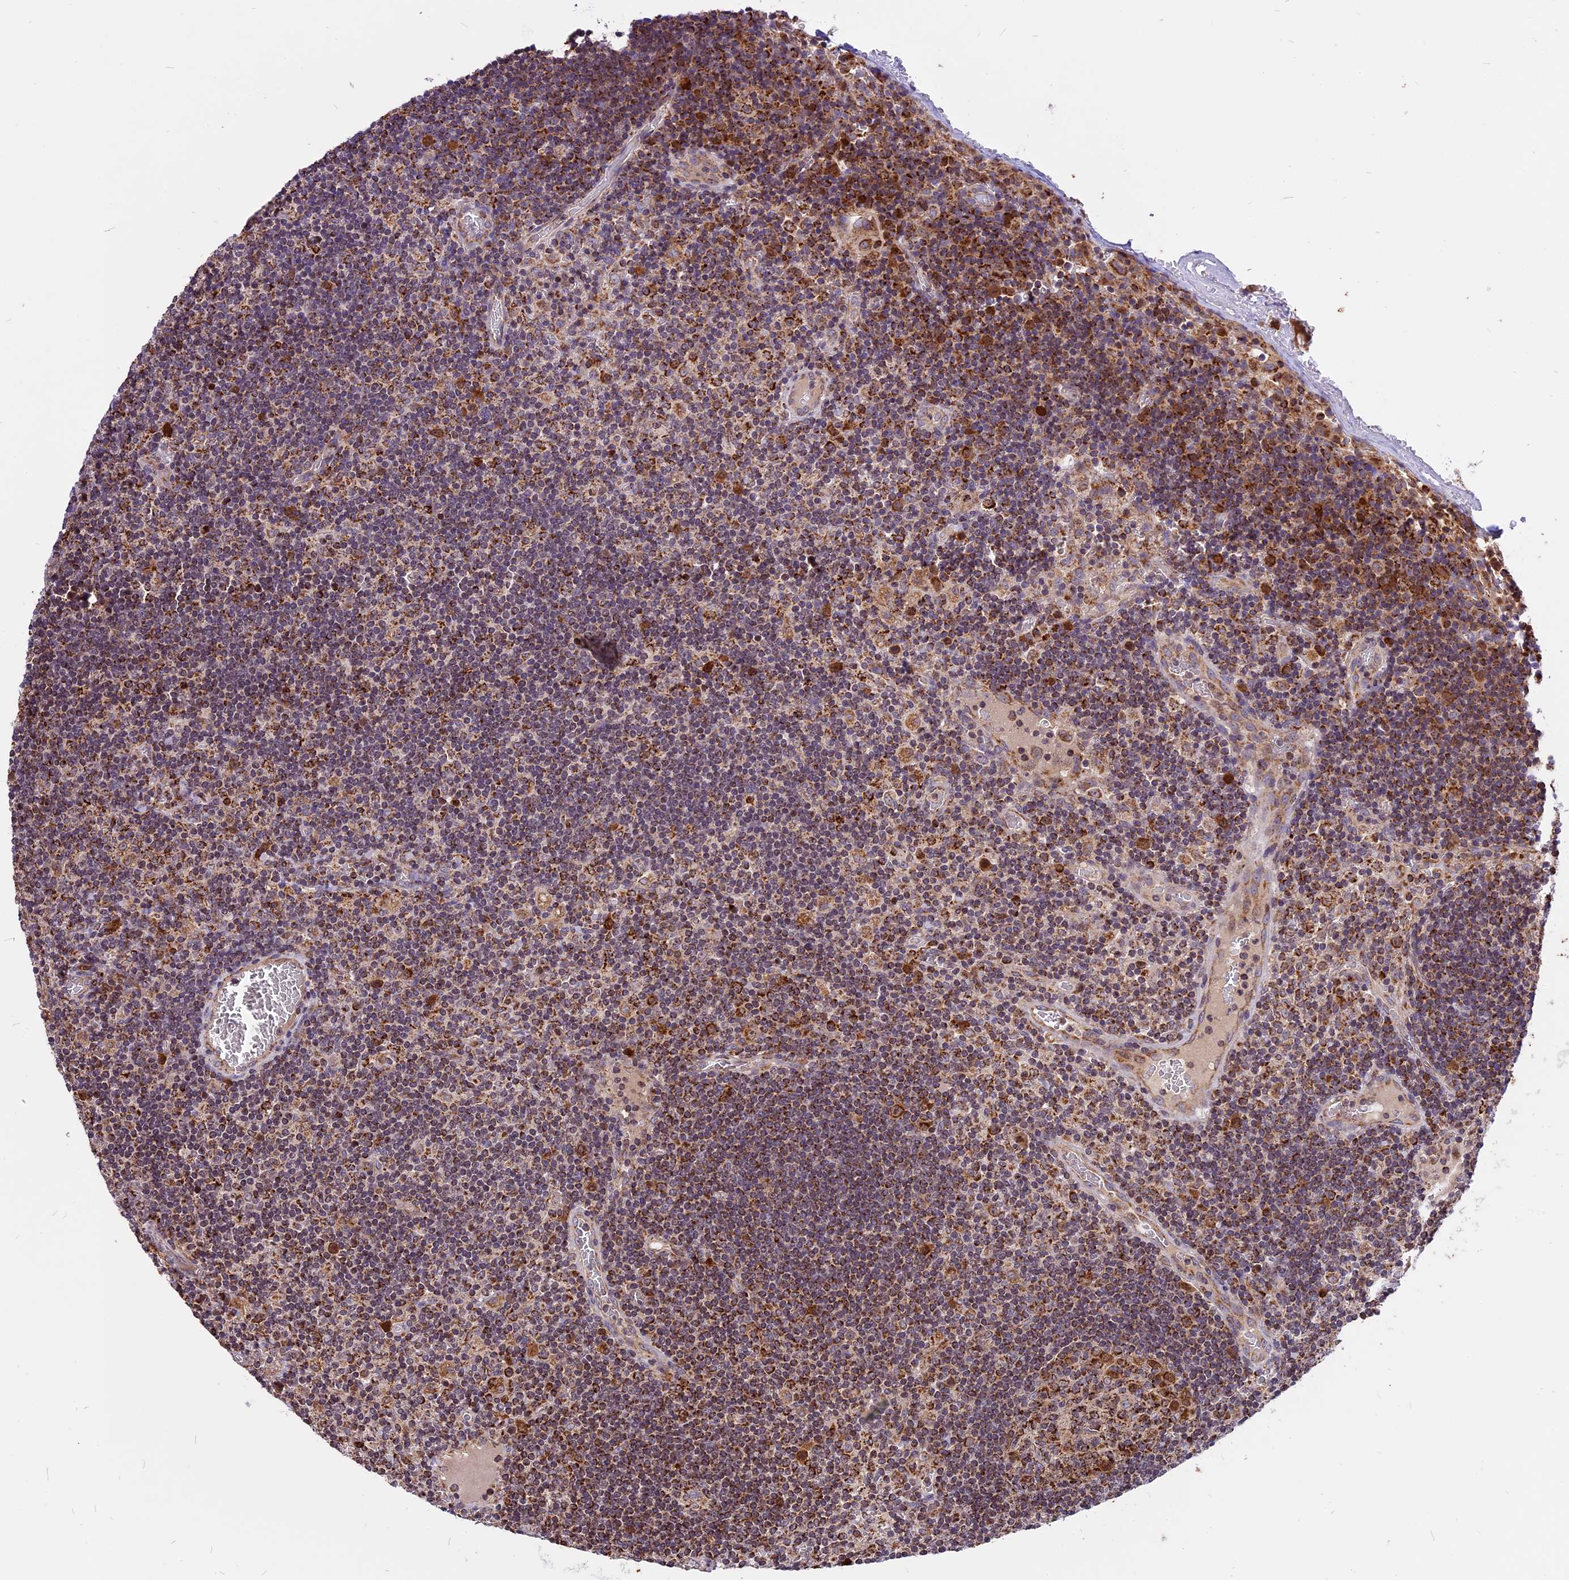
{"staining": {"intensity": "strong", "quantity": ">75%", "location": "cytoplasmic/membranous"}, "tissue": "lymph node", "cell_type": "Germinal center cells", "image_type": "normal", "snomed": [{"axis": "morphology", "description": "Normal tissue, NOS"}, {"axis": "topography", "description": "Lymph node"}], "caption": "Unremarkable lymph node was stained to show a protein in brown. There is high levels of strong cytoplasmic/membranous staining in approximately >75% of germinal center cells.", "gene": "COX17", "patient": {"sex": "female", "age": 73}}